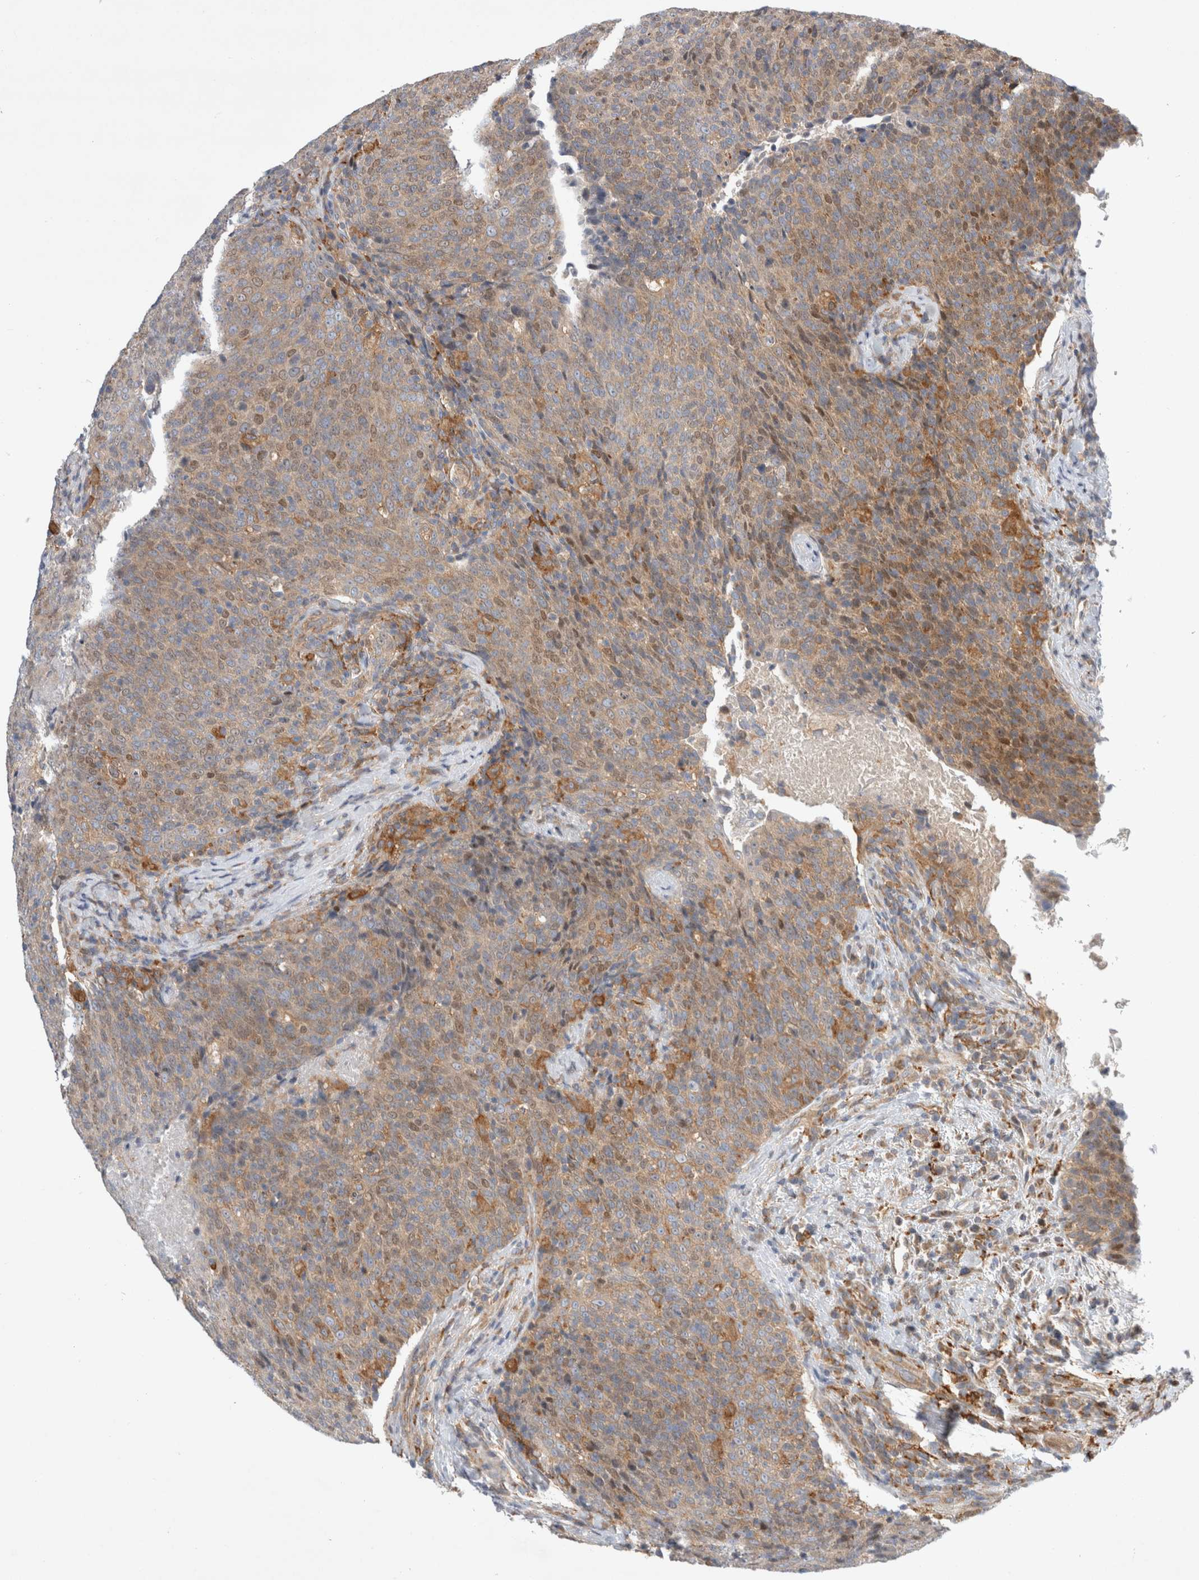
{"staining": {"intensity": "moderate", "quantity": ">75%", "location": "cytoplasmic/membranous,nuclear"}, "tissue": "head and neck cancer", "cell_type": "Tumor cells", "image_type": "cancer", "snomed": [{"axis": "morphology", "description": "Squamous cell carcinoma, NOS"}, {"axis": "morphology", "description": "Squamous cell carcinoma, metastatic, NOS"}, {"axis": "topography", "description": "Lymph node"}, {"axis": "topography", "description": "Head-Neck"}], "caption": "Metastatic squamous cell carcinoma (head and neck) stained with a protein marker shows moderate staining in tumor cells.", "gene": "CDCA7L", "patient": {"sex": "male", "age": 62}}